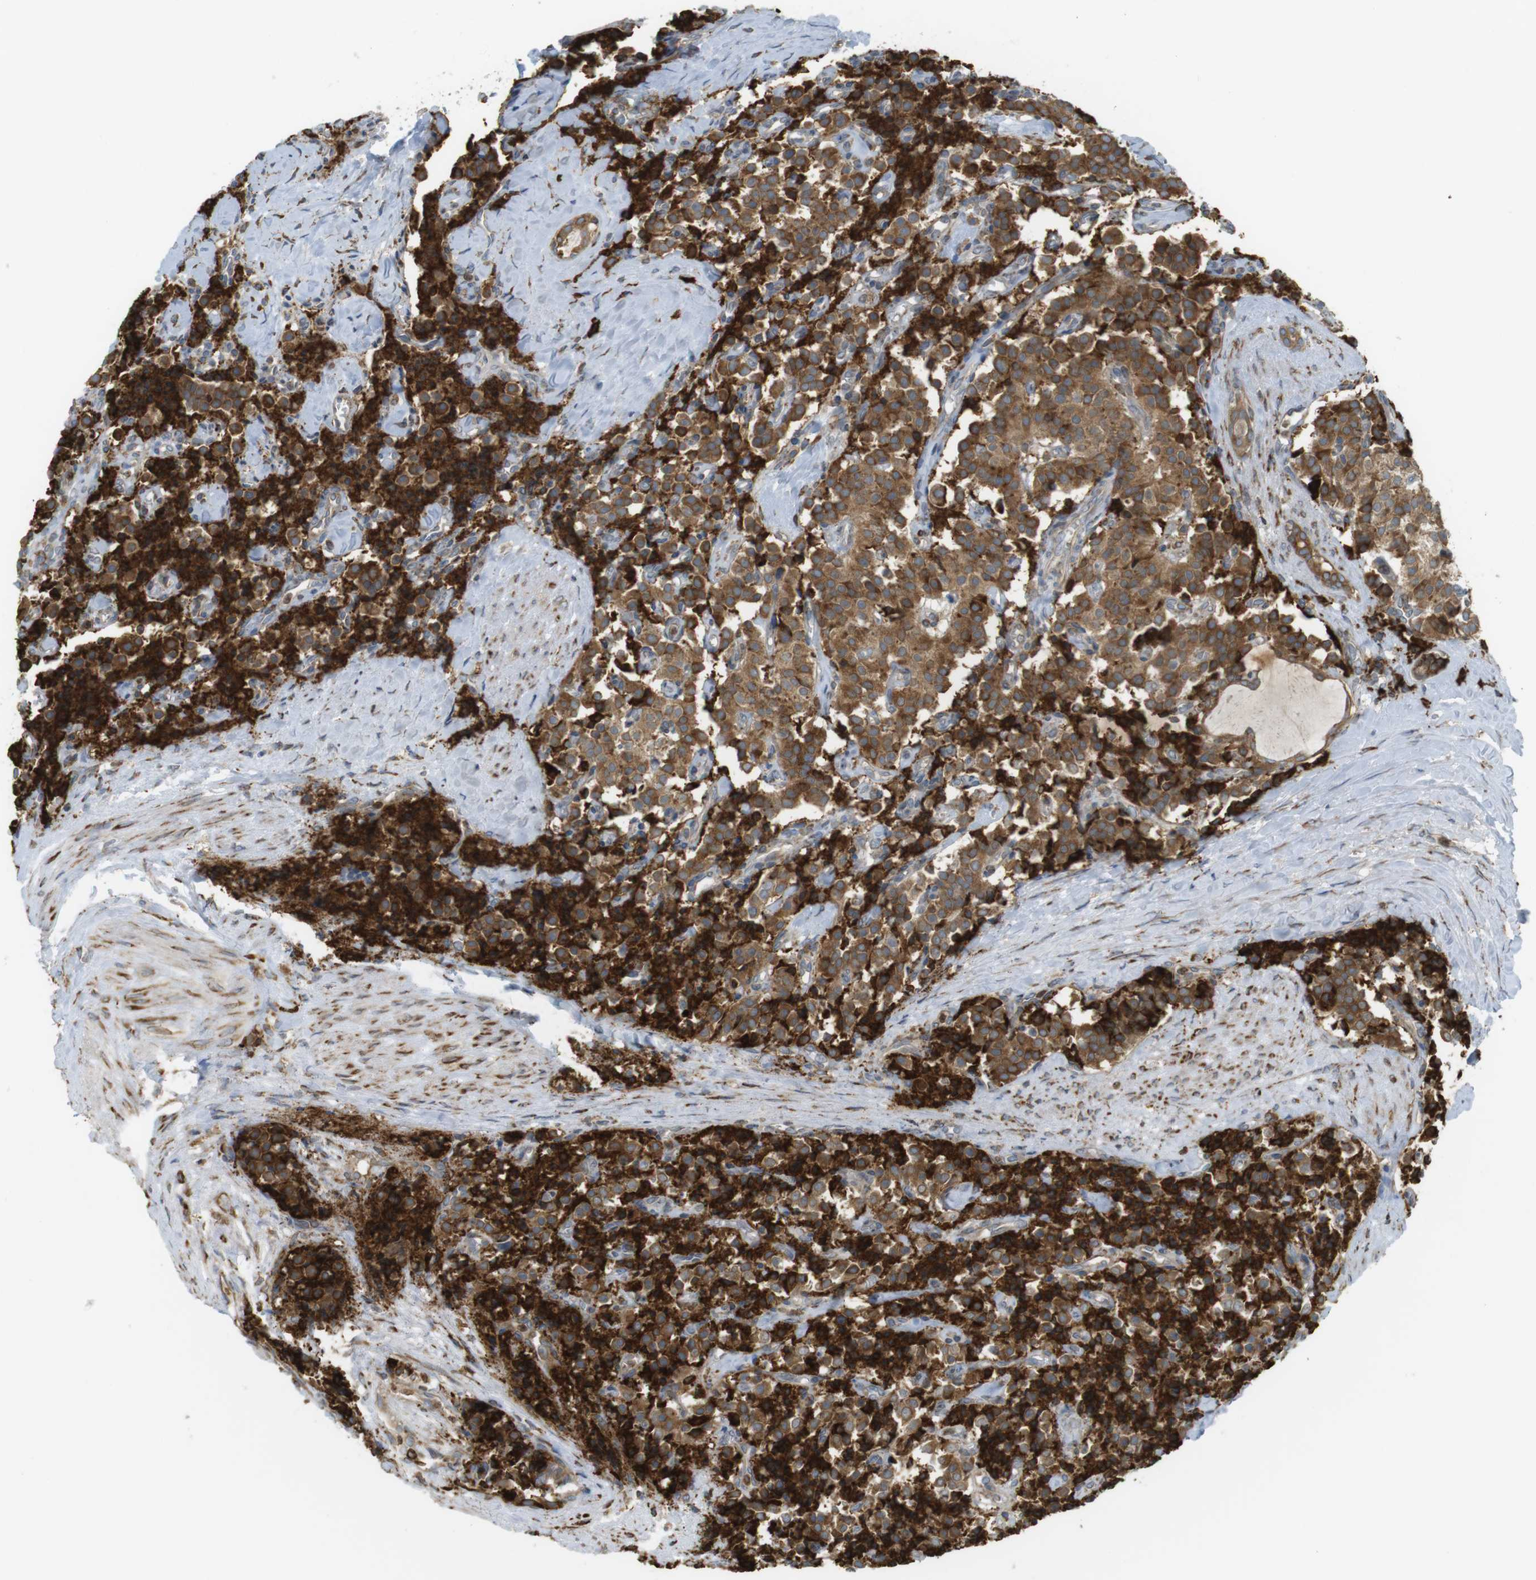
{"staining": {"intensity": "strong", "quantity": ">75%", "location": "cytoplasmic/membranous"}, "tissue": "carcinoid", "cell_type": "Tumor cells", "image_type": "cancer", "snomed": [{"axis": "morphology", "description": "Carcinoid, malignant, NOS"}, {"axis": "topography", "description": "Lung"}], "caption": "Protein staining of carcinoid tissue exhibits strong cytoplasmic/membranous staining in about >75% of tumor cells.", "gene": "MBOAT2", "patient": {"sex": "male", "age": 30}}